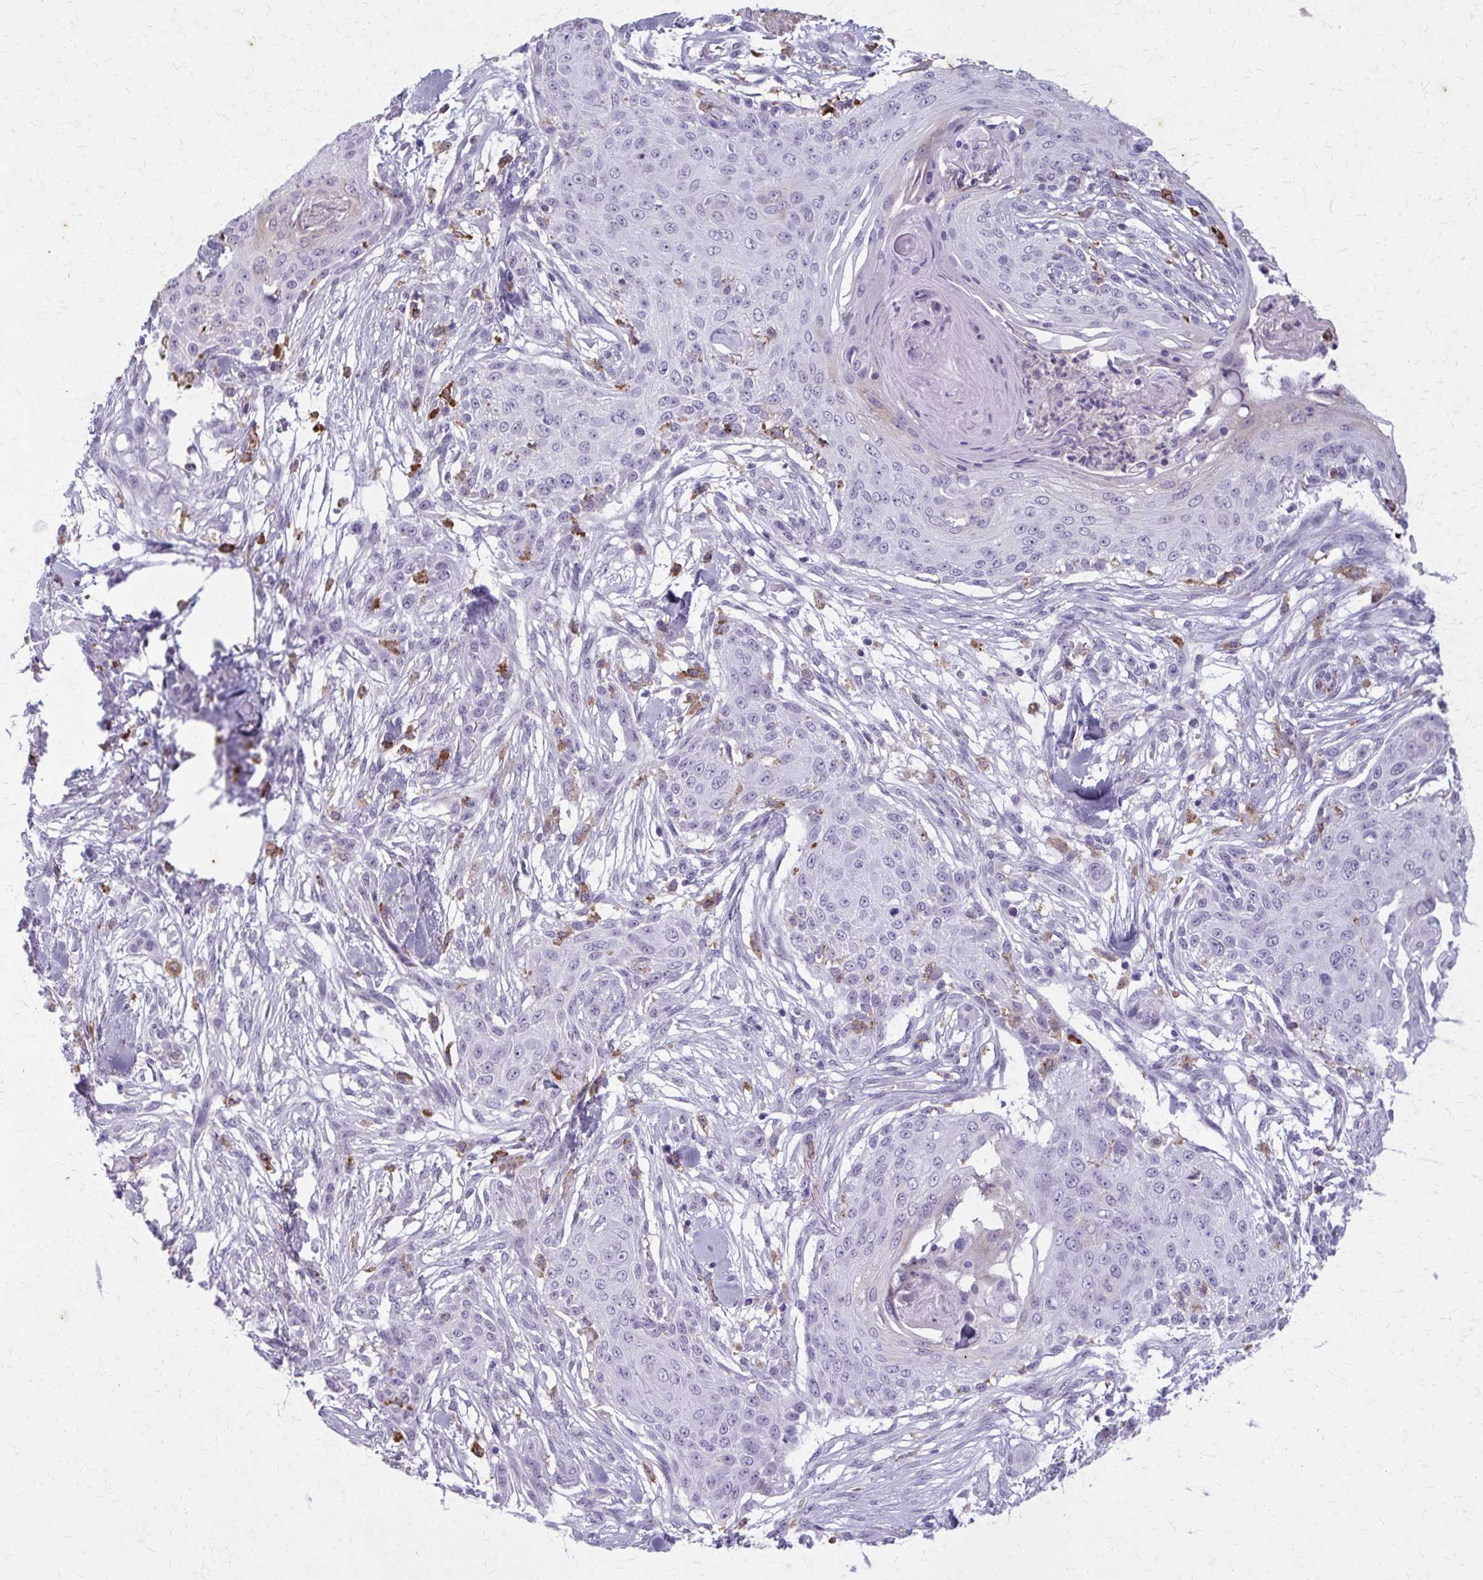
{"staining": {"intensity": "negative", "quantity": "none", "location": "none"}, "tissue": "skin cancer", "cell_type": "Tumor cells", "image_type": "cancer", "snomed": [{"axis": "morphology", "description": "Squamous cell carcinoma, NOS"}, {"axis": "topography", "description": "Skin"}], "caption": "The image reveals no significant expression in tumor cells of skin cancer.", "gene": "CARD9", "patient": {"sex": "female", "age": 59}}